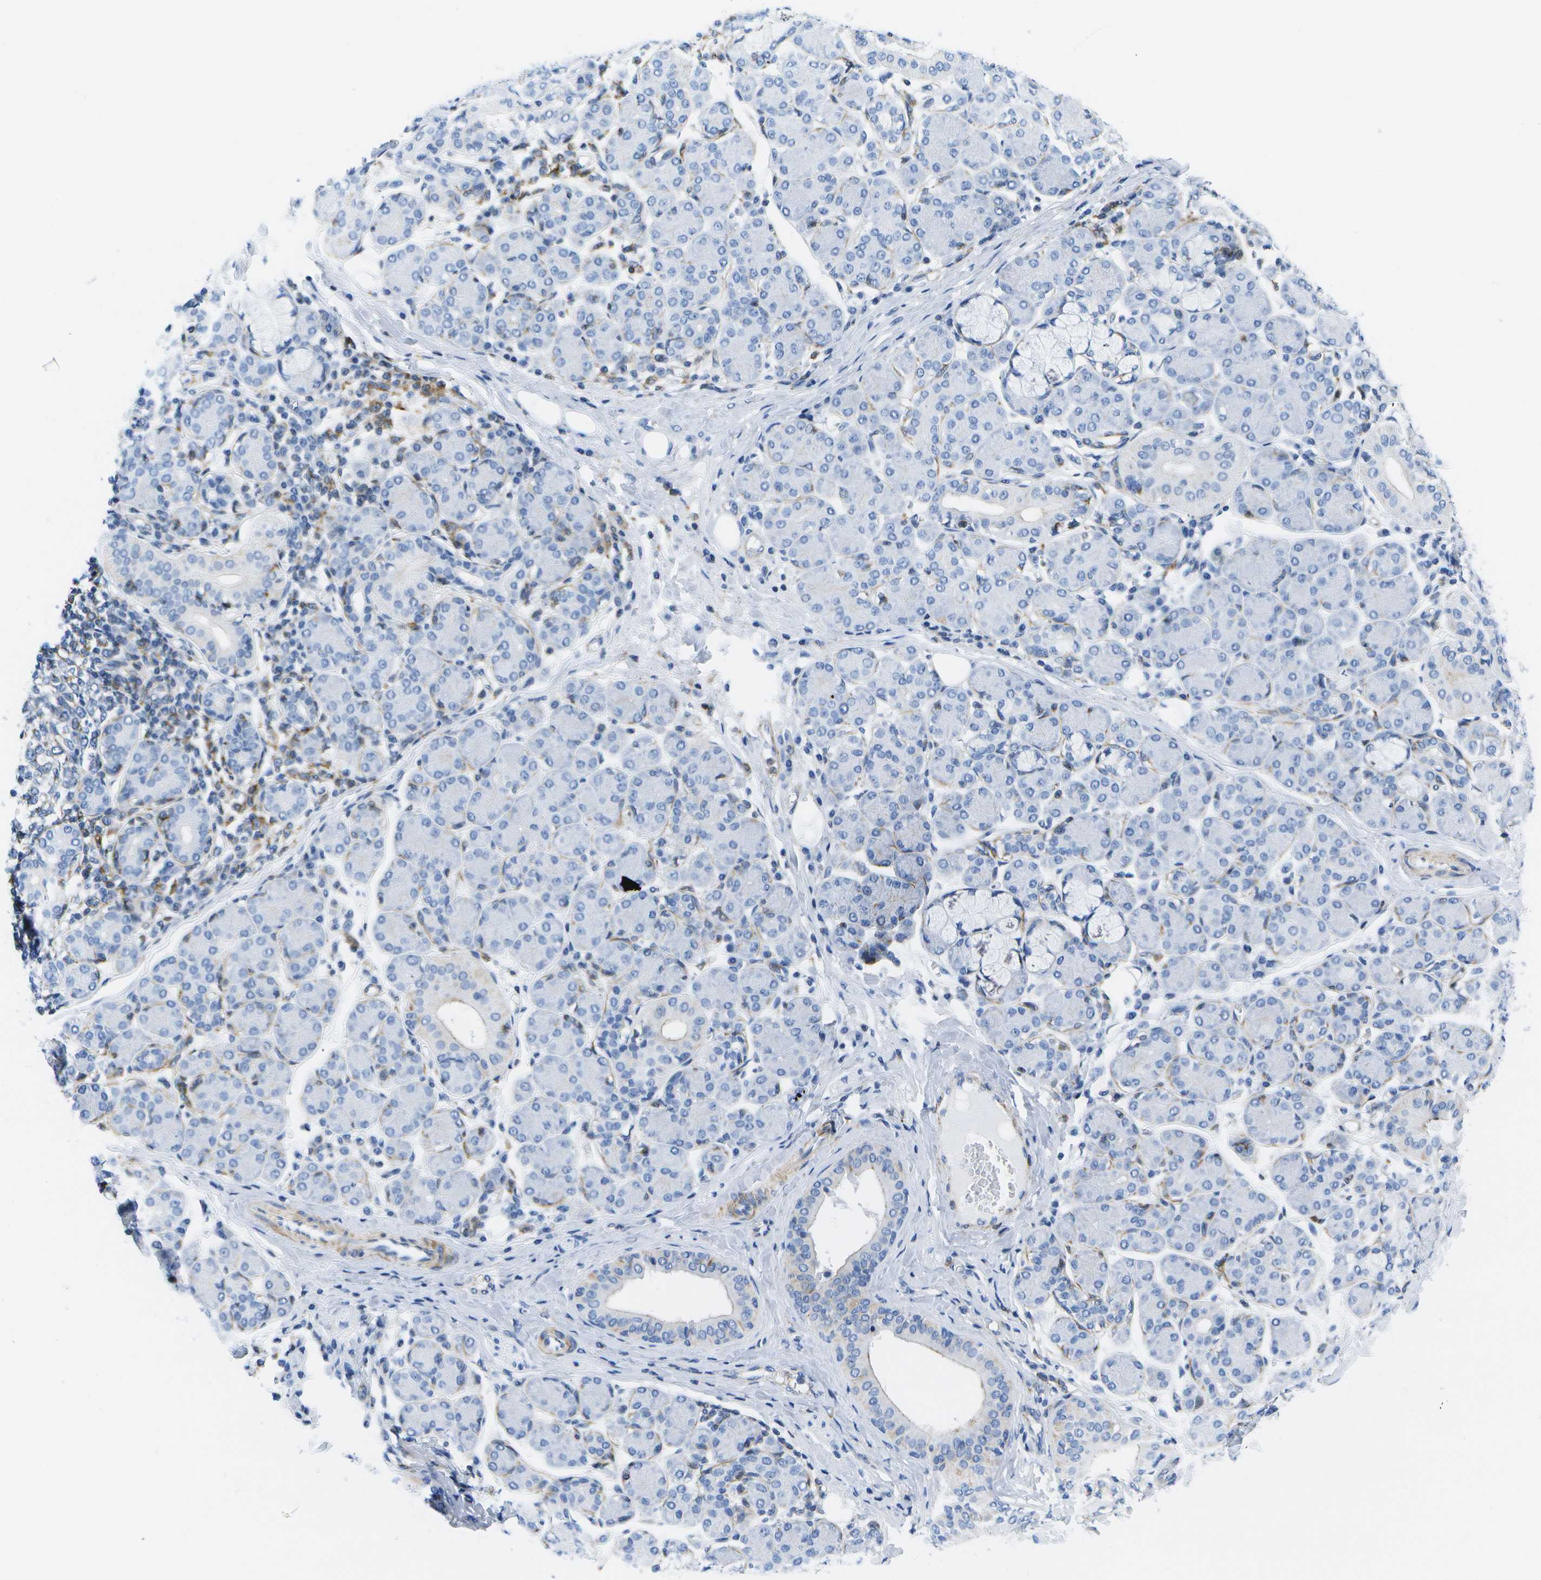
{"staining": {"intensity": "negative", "quantity": "none", "location": "none"}, "tissue": "salivary gland", "cell_type": "Glandular cells", "image_type": "normal", "snomed": [{"axis": "morphology", "description": "Normal tissue, NOS"}, {"axis": "morphology", "description": "Inflammation, NOS"}, {"axis": "topography", "description": "Lymph node"}, {"axis": "topography", "description": "Salivary gland"}], "caption": "High power microscopy image of an immunohistochemistry micrograph of unremarkable salivary gland, revealing no significant expression in glandular cells.", "gene": "ADGRG6", "patient": {"sex": "male", "age": 3}}